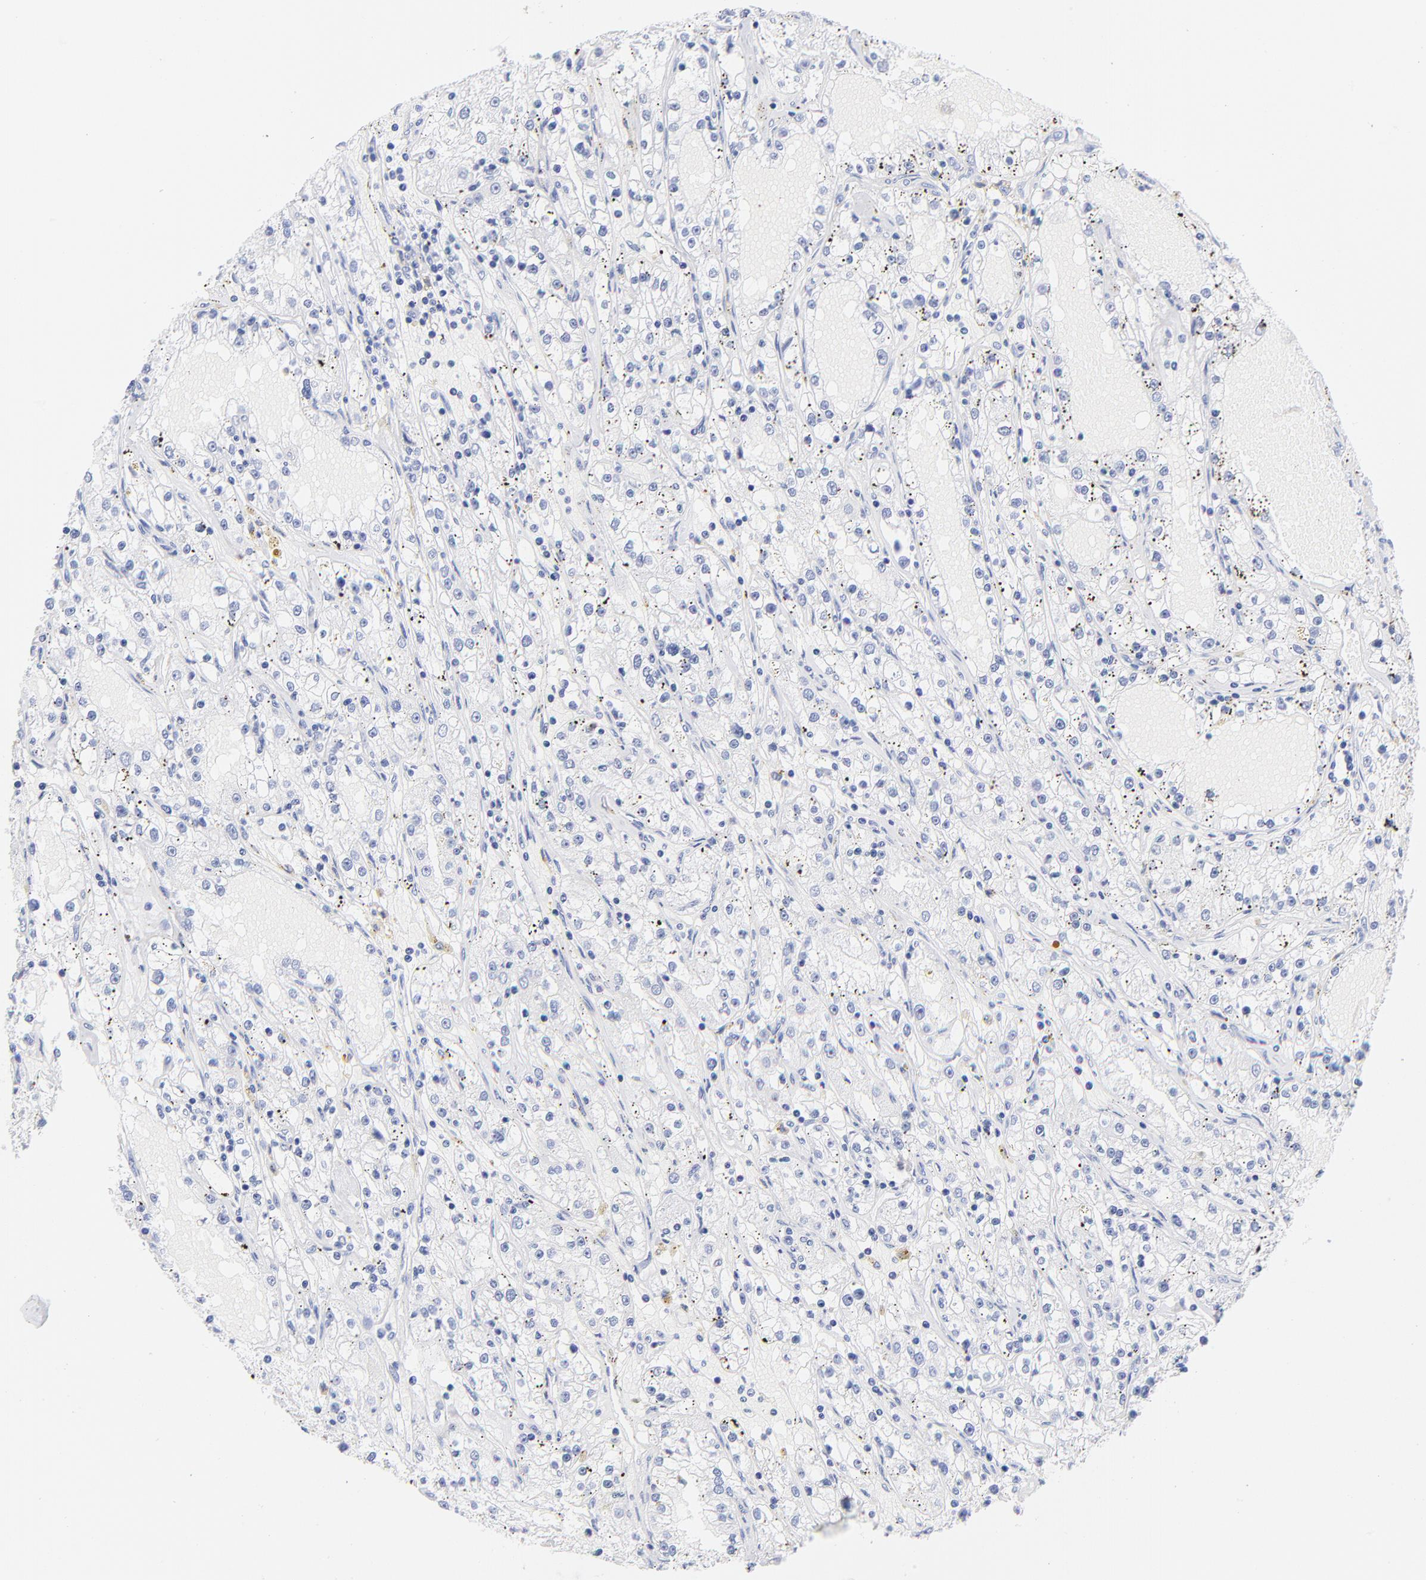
{"staining": {"intensity": "negative", "quantity": "none", "location": "none"}, "tissue": "renal cancer", "cell_type": "Tumor cells", "image_type": "cancer", "snomed": [{"axis": "morphology", "description": "Adenocarcinoma, NOS"}, {"axis": "topography", "description": "Kidney"}], "caption": "The photomicrograph demonstrates no significant staining in tumor cells of renal adenocarcinoma.", "gene": "ZNF74", "patient": {"sex": "male", "age": 56}}